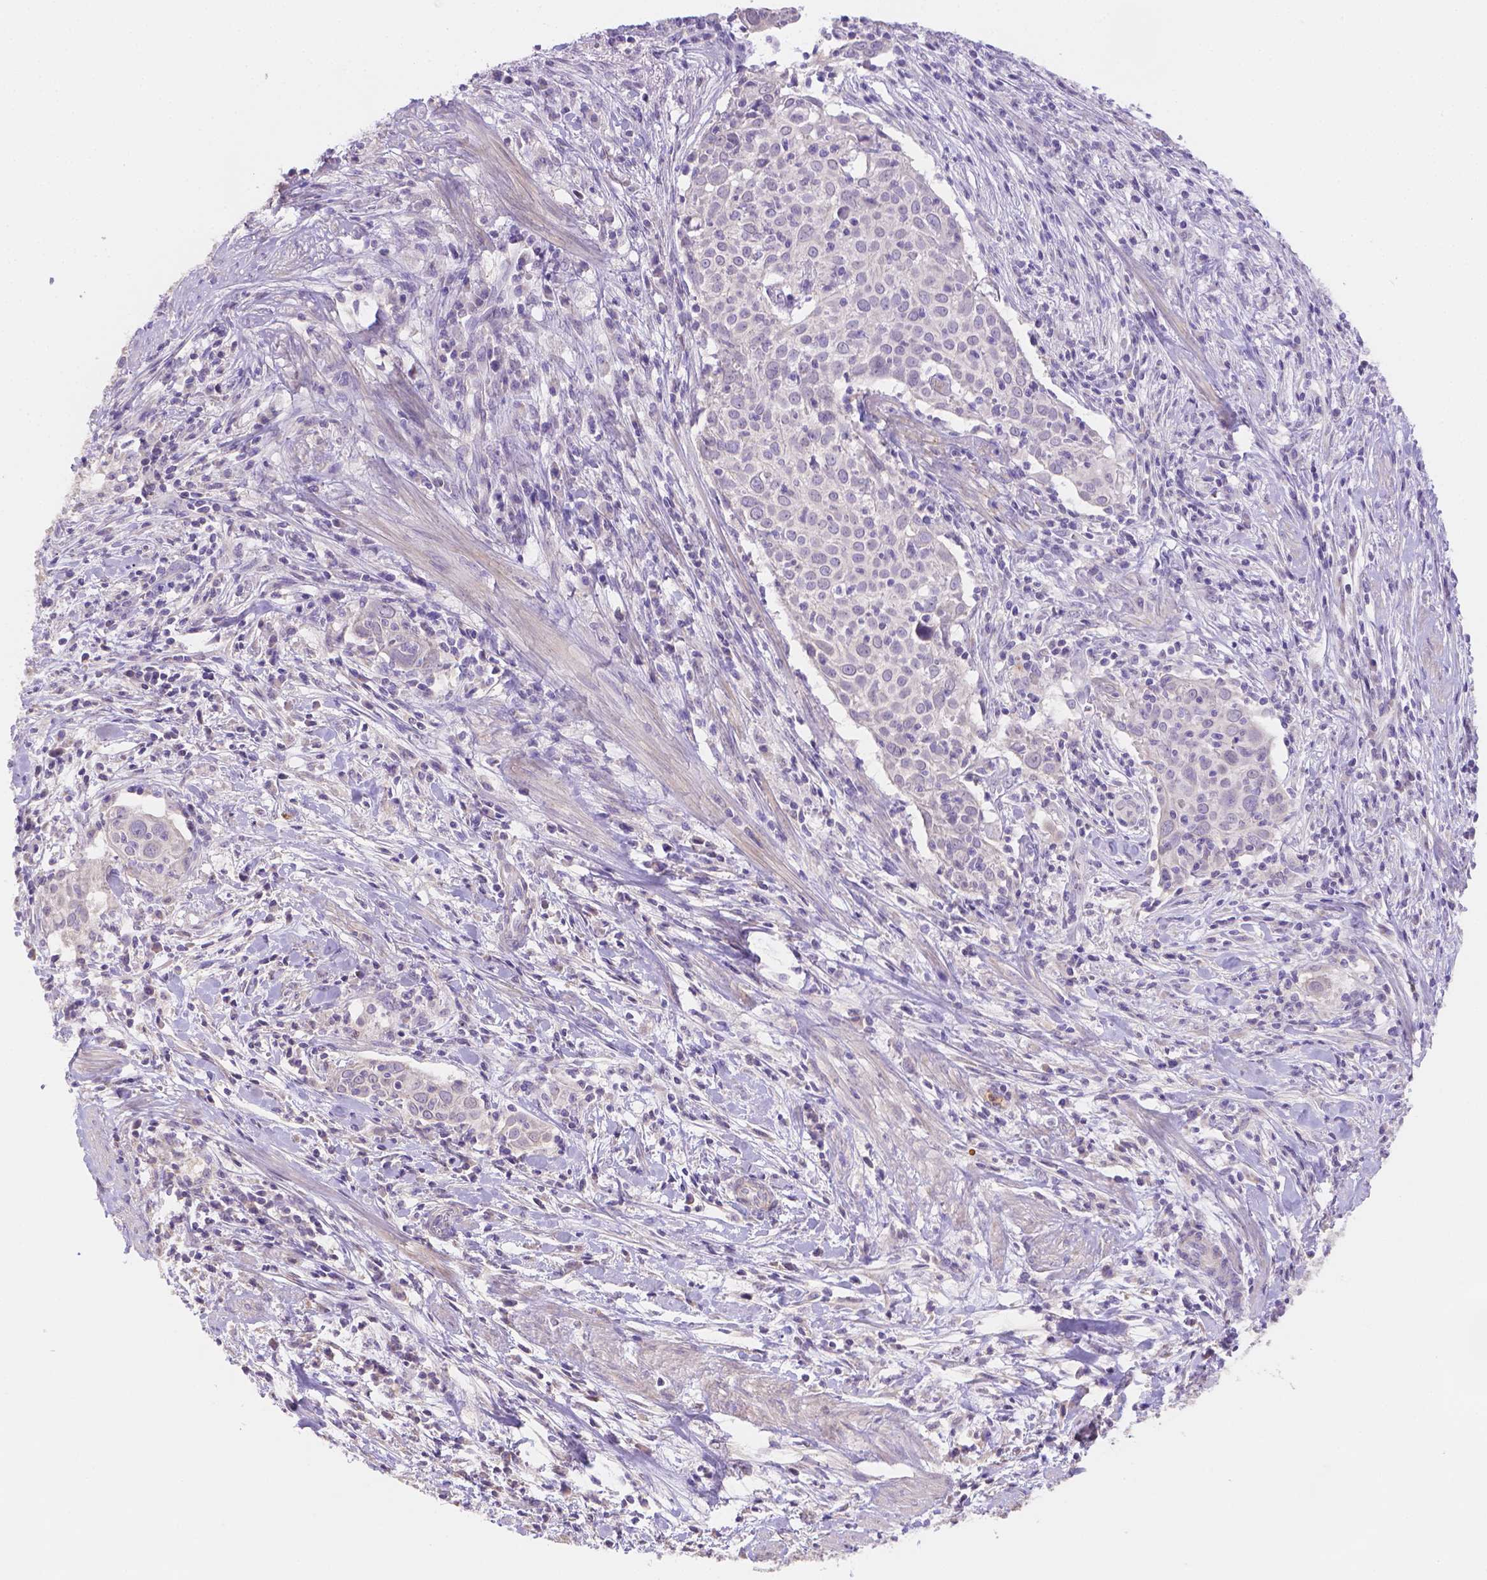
{"staining": {"intensity": "negative", "quantity": "none", "location": "none"}, "tissue": "cervical cancer", "cell_type": "Tumor cells", "image_type": "cancer", "snomed": [{"axis": "morphology", "description": "Squamous cell carcinoma, NOS"}, {"axis": "topography", "description": "Cervix"}], "caption": "Micrograph shows no protein staining in tumor cells of squamous cell carcinoma (cervical) tissue.", "gene": "NXPE2", "patient": {"sex": "female", "age": 39}}